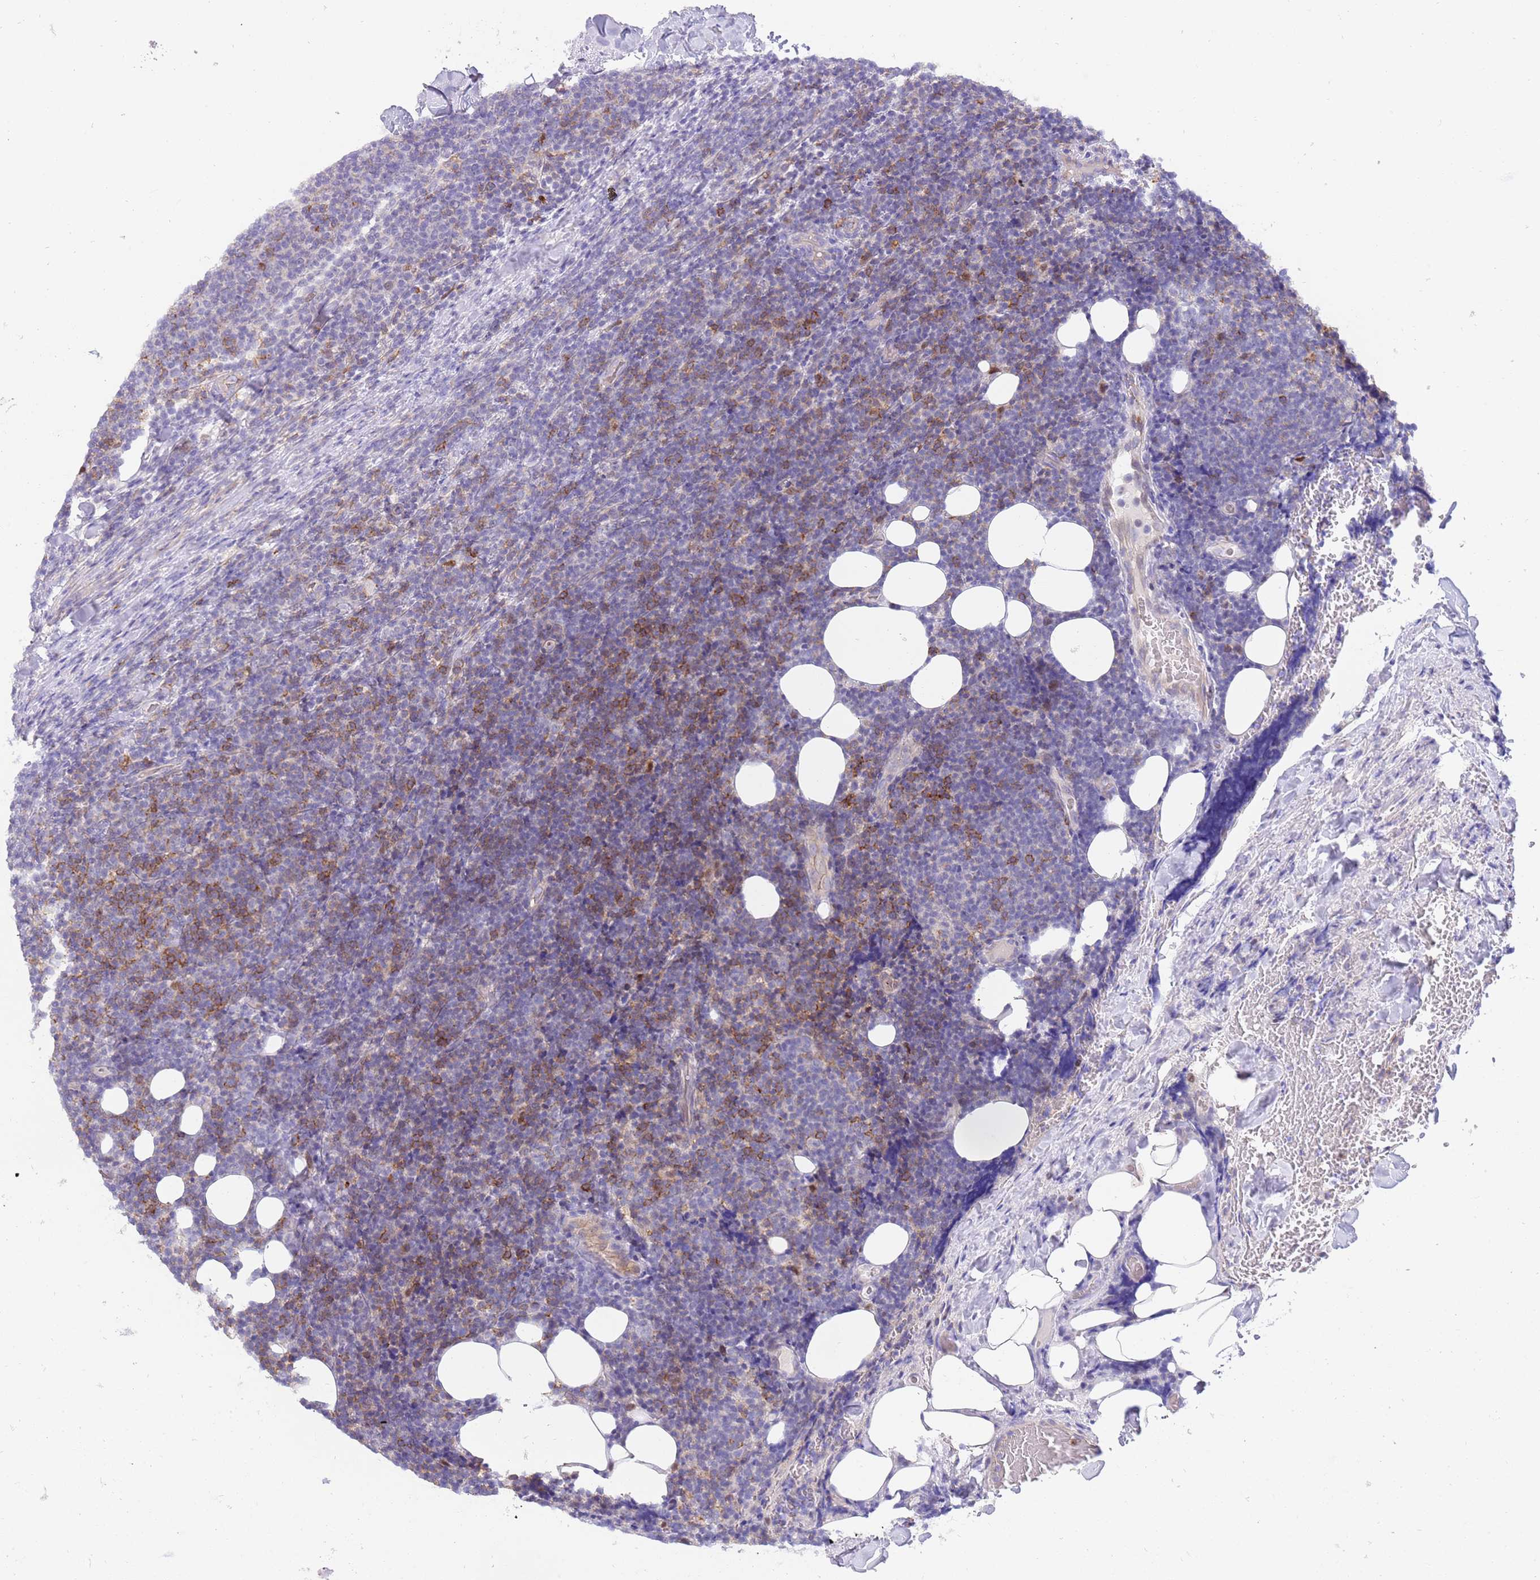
{"staining": {"intensity": "moderate", "quantity": "<25%", "location": "cytoplasmic/membranous"}, "tissue": "lymphoma", "cell_type": "Tumor cells", "image_type": "cancer", "snomed": [{"axis": "morphology", "description": "Malignant lymphoma, non-Hodgkin's type, Low grade"}, {"axis": "topography", "description": "Lymph node"}], "caption": "An IHC histopathology image of tumor tissue is shown. Protein staining in brown shows moderate cytoplasmic/membranous positivity in malignant lymphoma, non-Hodgkin's type (low-grade) within tumor cells. The protein of interest is shown in brown color, while the nuclei are stained blue.", "gene": "STK25", "patient": {"sex": "male", "age": 66}}